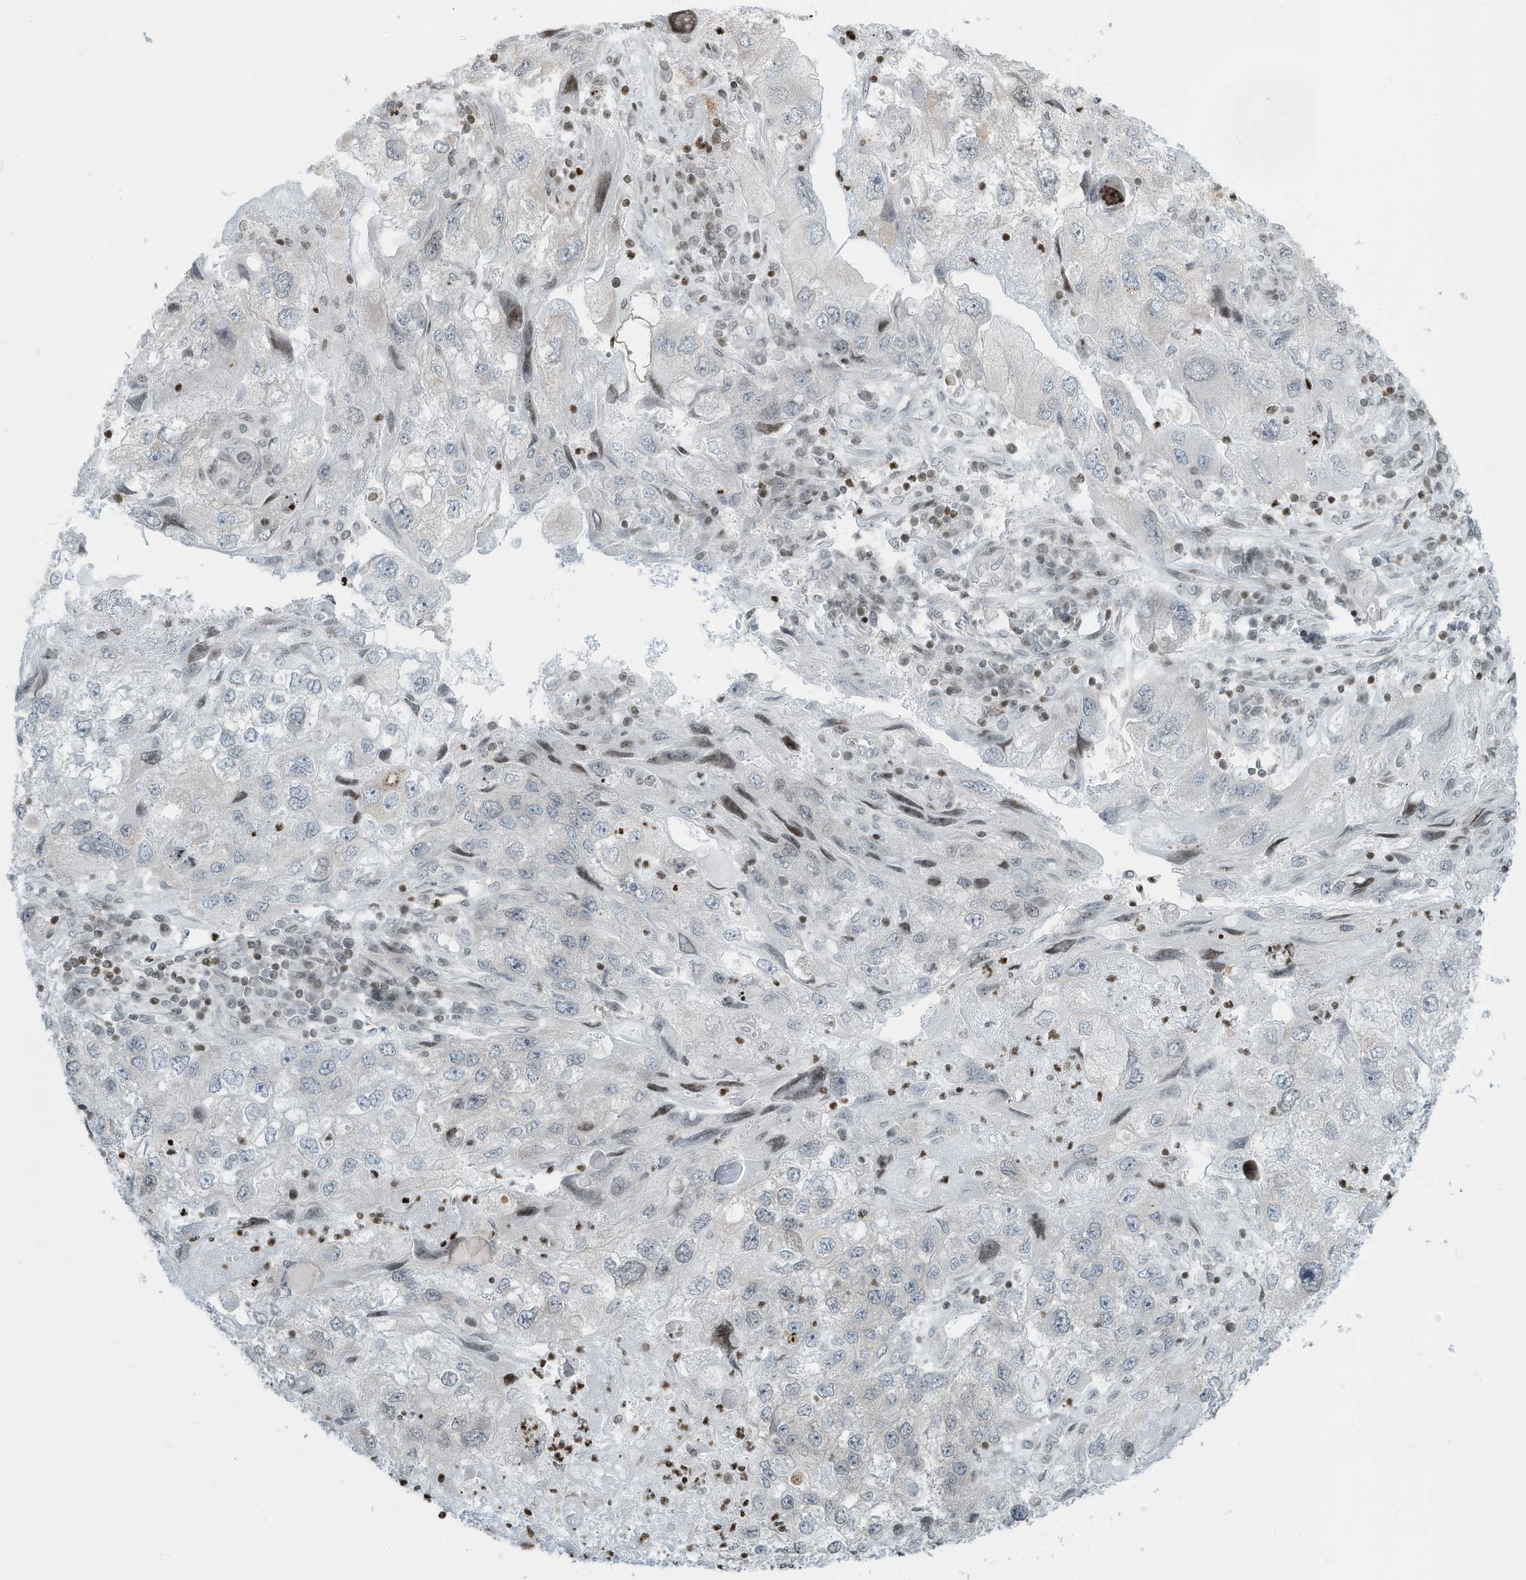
{"staining": {"intensity": "negative", "quantity": "none", "location": "none"}, "tissue": "endometrial cancer", "cell_type": "Tumor cells", "image_type": "cancer", "snomed": [{"axis": "morphology", "description": "Adenocarcinoma, NOS"}, {"axis": "topography", "description": "Endometrium"}], "caption": "IHC of endometrial cancer exhibits no expression in tumor cells. The staining is performed using DAB (3,3'-diaminobenzidine) brown chromogen with nuclei counter-stained in using hematoxylin.", "gene": "ADI1", "patient": {"sex": "female", "age": 49}}